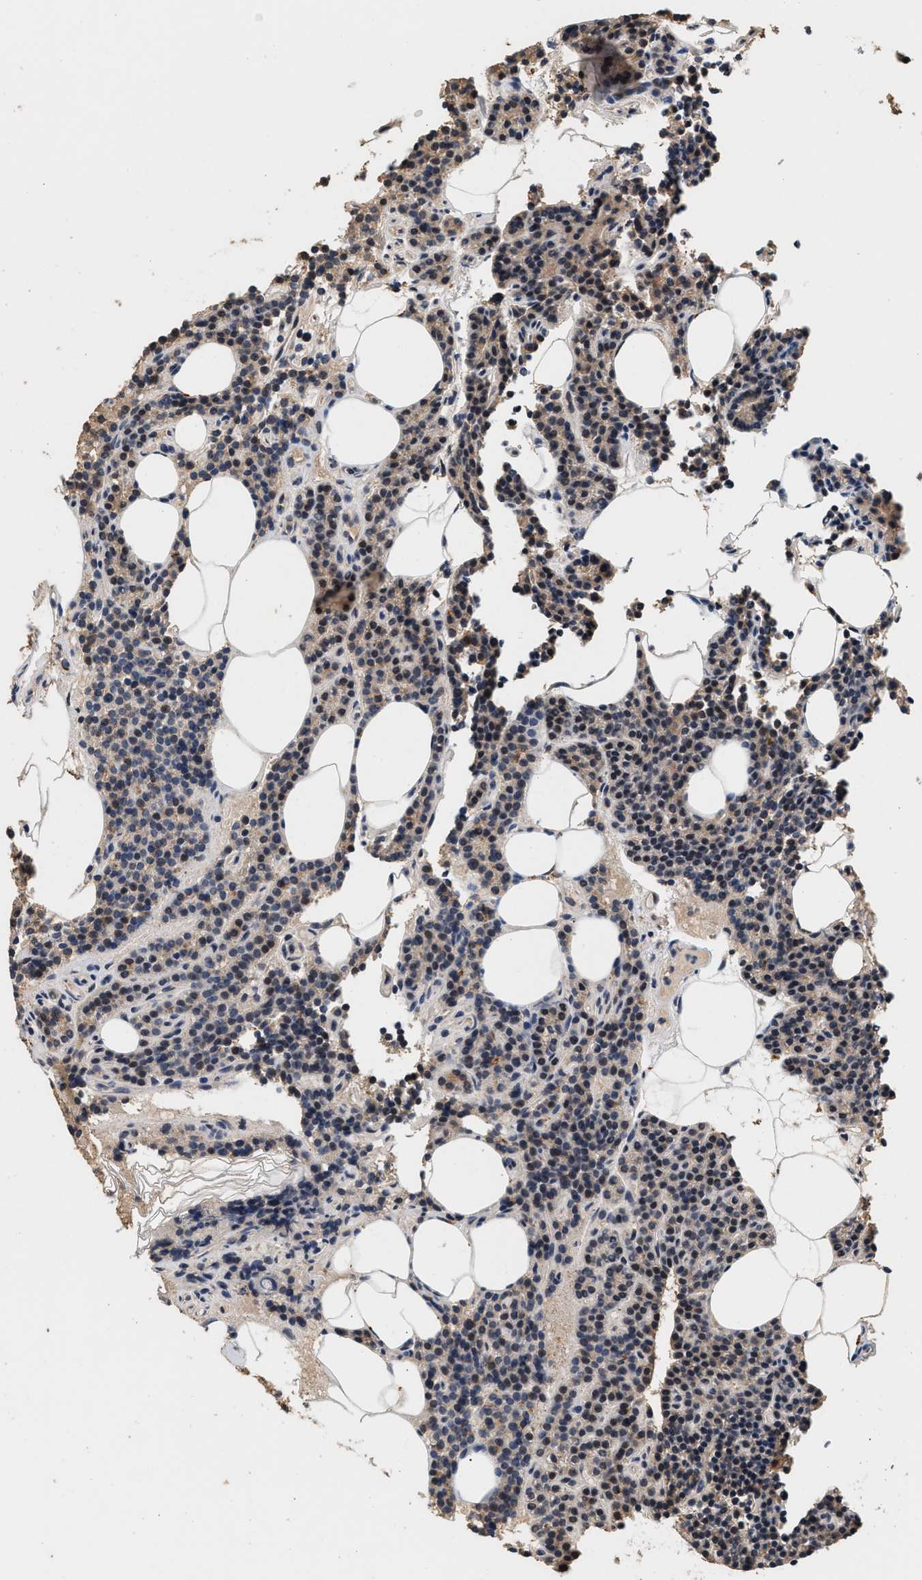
{"staining": {"intensity": "weak", "quantity": ">75%", "location": "cytoplasmic/membranous,nuclear"}, "tissue": "parathyroid gland", "cell_type": "Glandular cells", "image_type": "normal", "snomed": [{"axis": "morphology", "description": "Normal tissue, NOS"}, {"axis": "morphology", "description": "Adenoma, NOS"}, {"axis": "topography", "description": "Parathyroid gland"}], "caption": "Parathyroid gland was stained to show a protein in brown. There is low levels of weak cytoplasmic/membranous,nuclear staining in about >75% of glandular cells.", "gene": "PTGR3", "patient": {"sex": "female", "age": 43}}